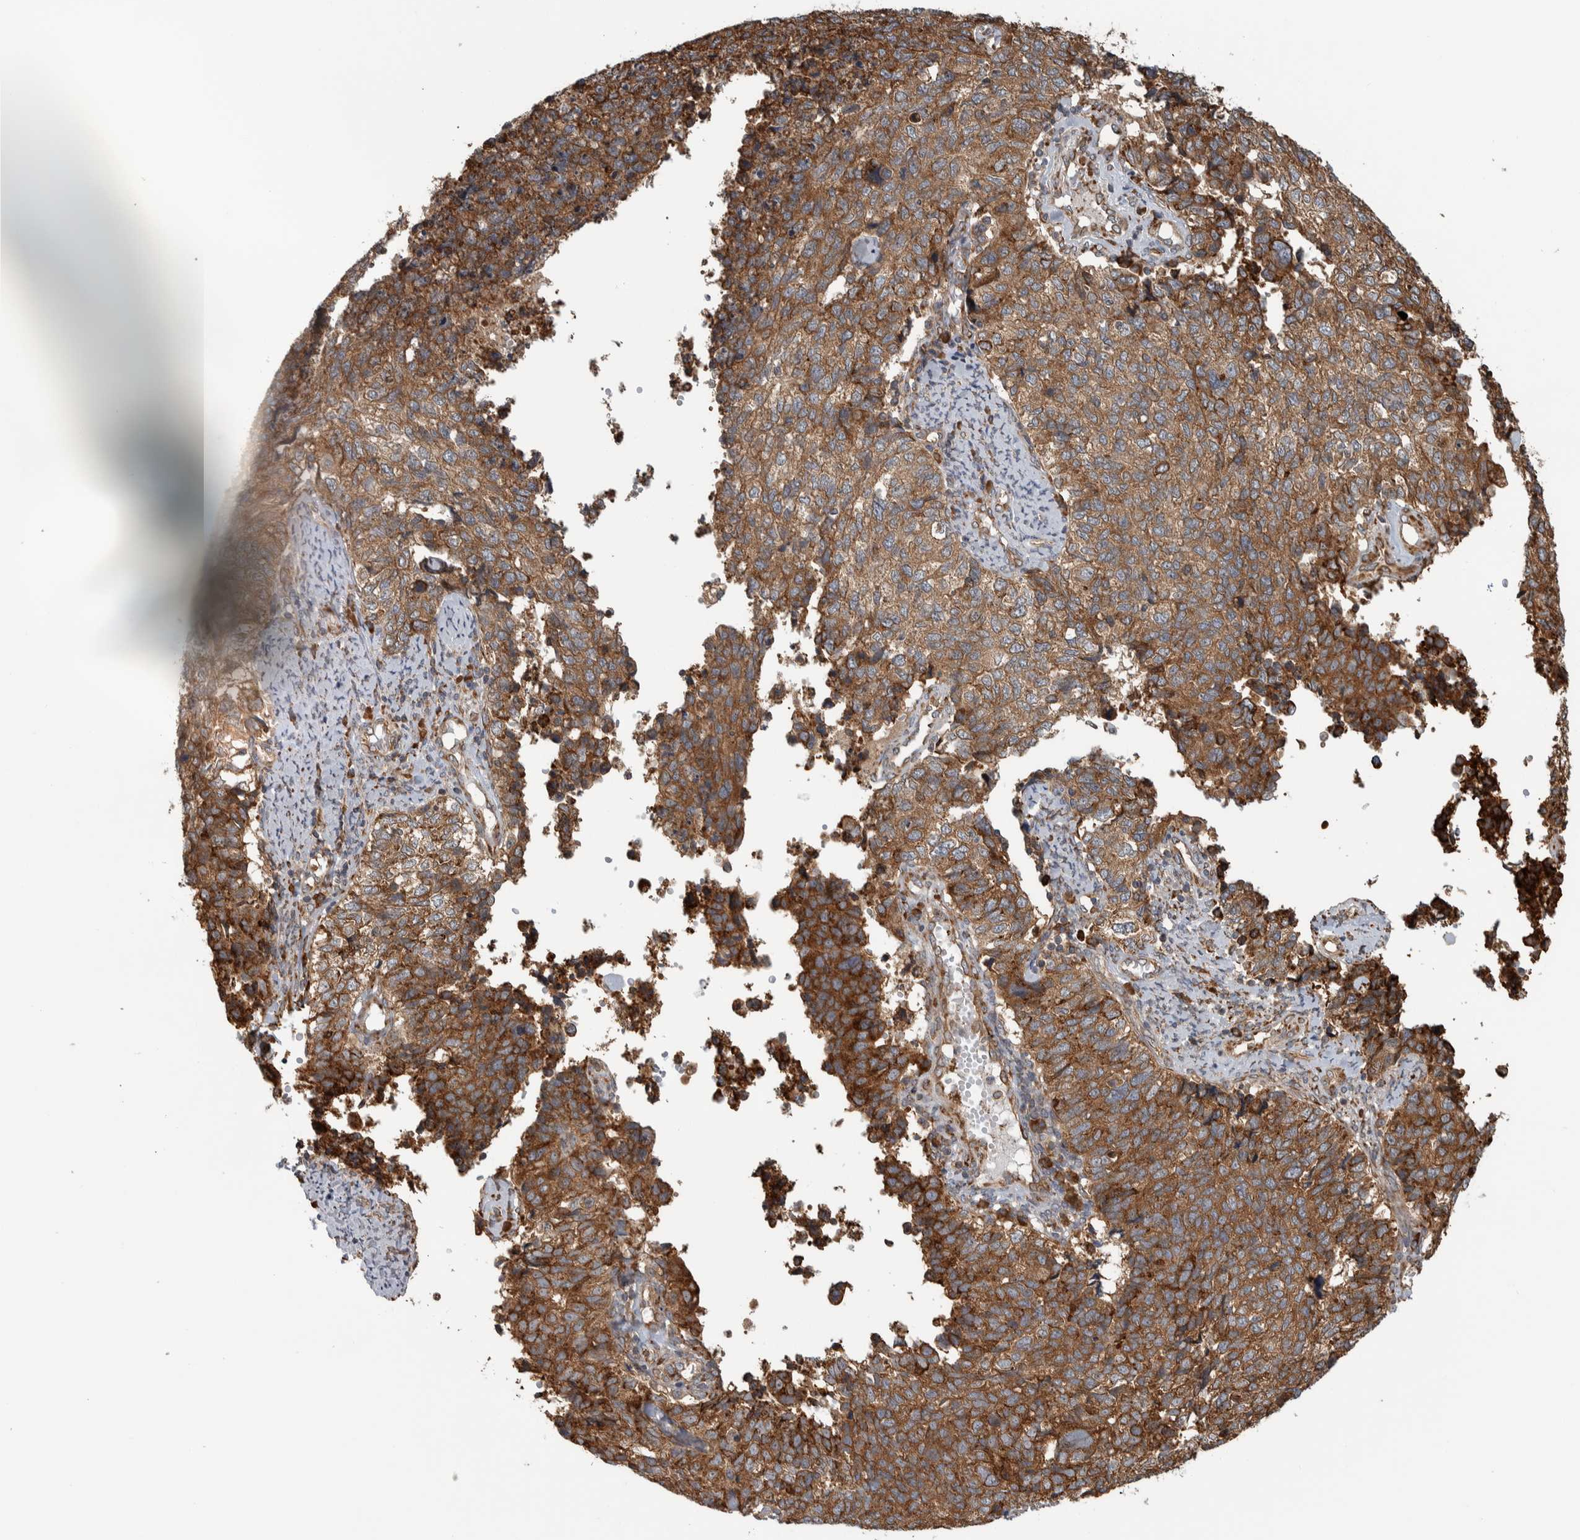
{"staining": {"intensity": "moderate", "quantity": ">75%", "location": "cytoplasmic/membranous"}, "tissue": "cervical cancer", "cell_type": "Tumor cells", "image_type": "cancer", "snomed": [{"axis": "morphology", "description": "Squamous cell carcinoma, NOS"}, {"axis": "topography", "description": "Cervix"}], "caption": "Human cervical cancer (squamous cell carcinoma) stained with a brown dye displays moderate cytoplasmic/membranous positive staining in approximately >75% of tumor cells.", "gene": "EIF3H", "patient": {"sex": "female", "age": 63}}